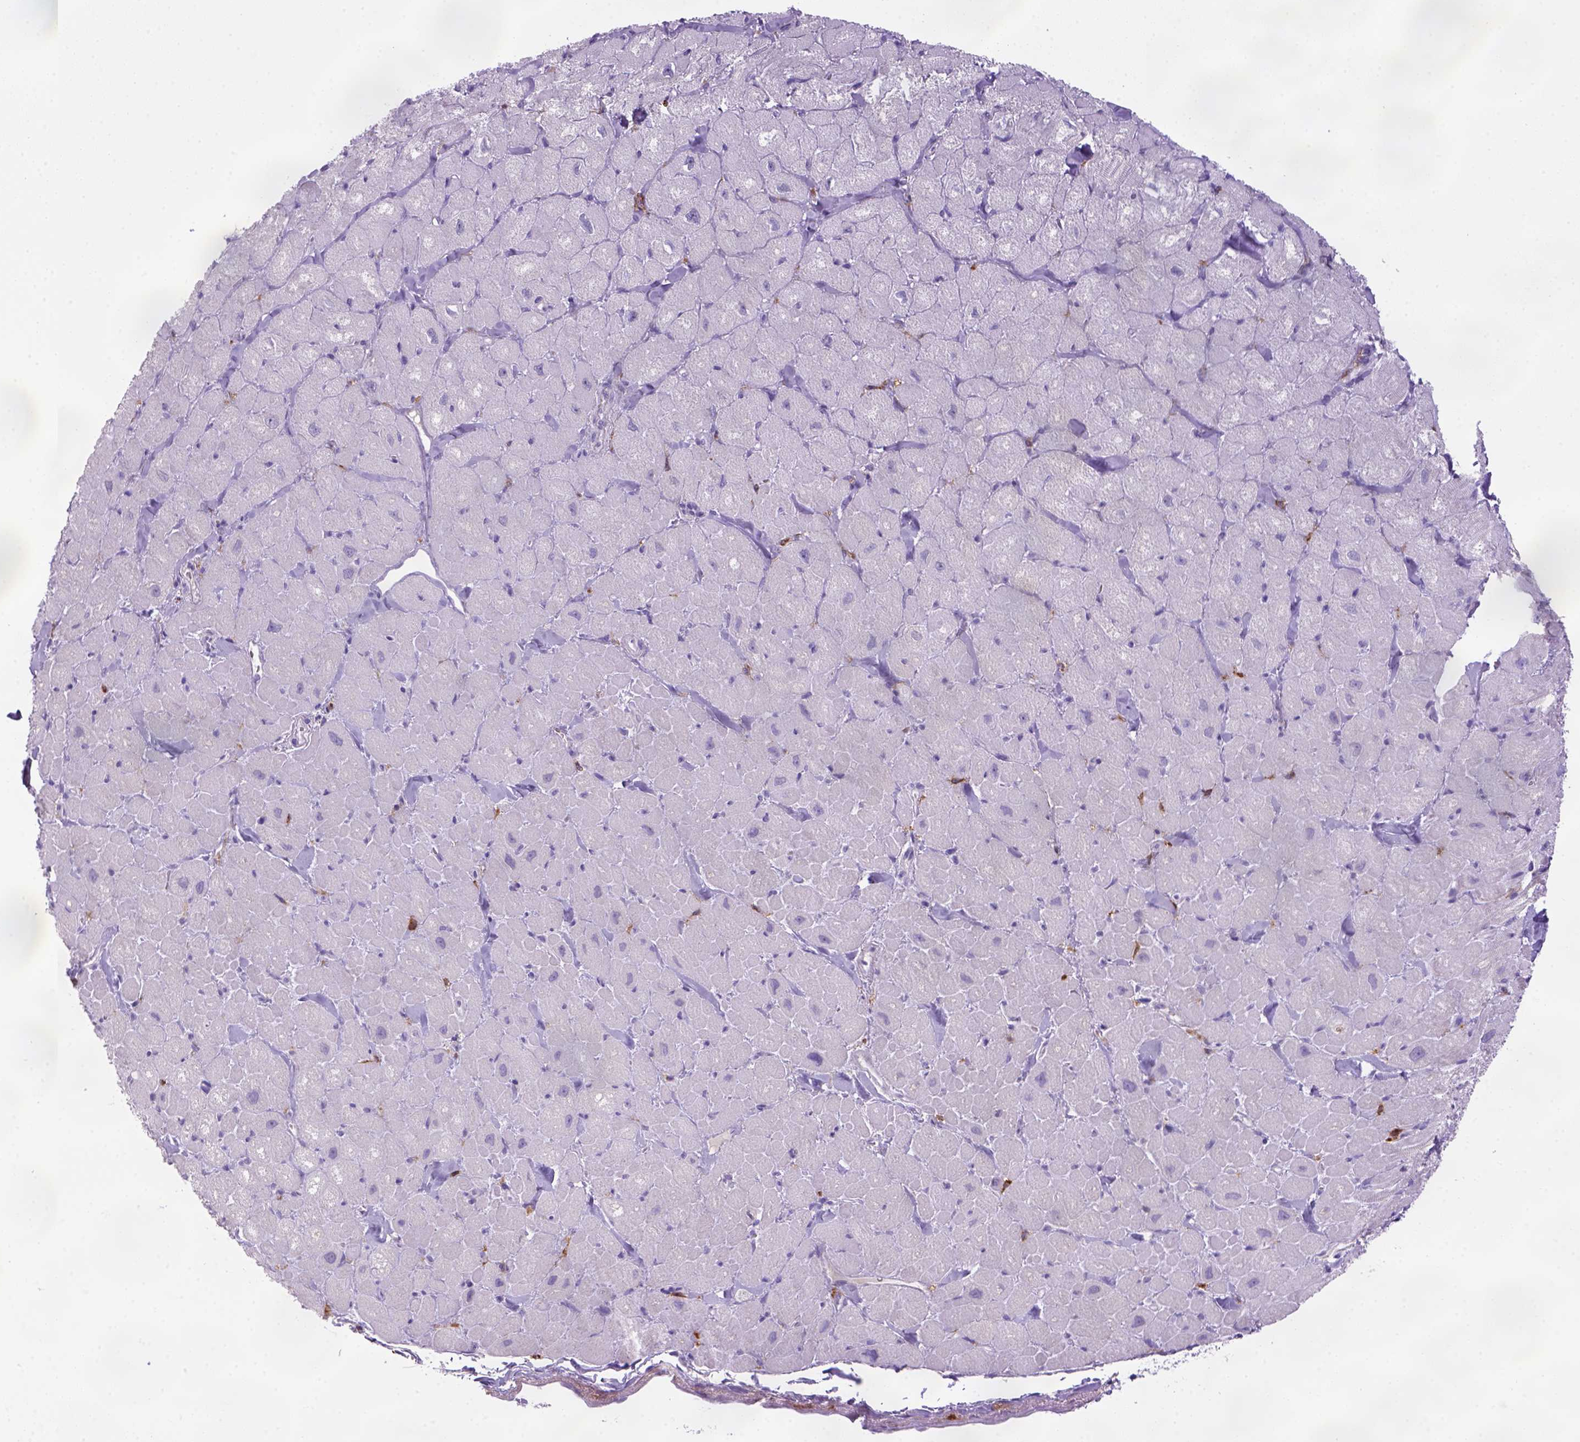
{"staining": {"intensity": "negative", "quantity": "none", "location": "none"}, "tissue": "heart muscle", "cell_type": "Cardiomyocytes", "image_type": "normal", "snomed": [{"axis": "morphology", "description": "Normal tissue, NOS"}, {"axis": "topography", "description": "Heart"}], "caption": "DAB (3,3'-diaminobenzidine) immunohistochemical staining of normal heart muscle demonstrates no significant staining in cardiomyocytes.", "gene": "CD14", "patient": {"sex": "male", "age": 60}}